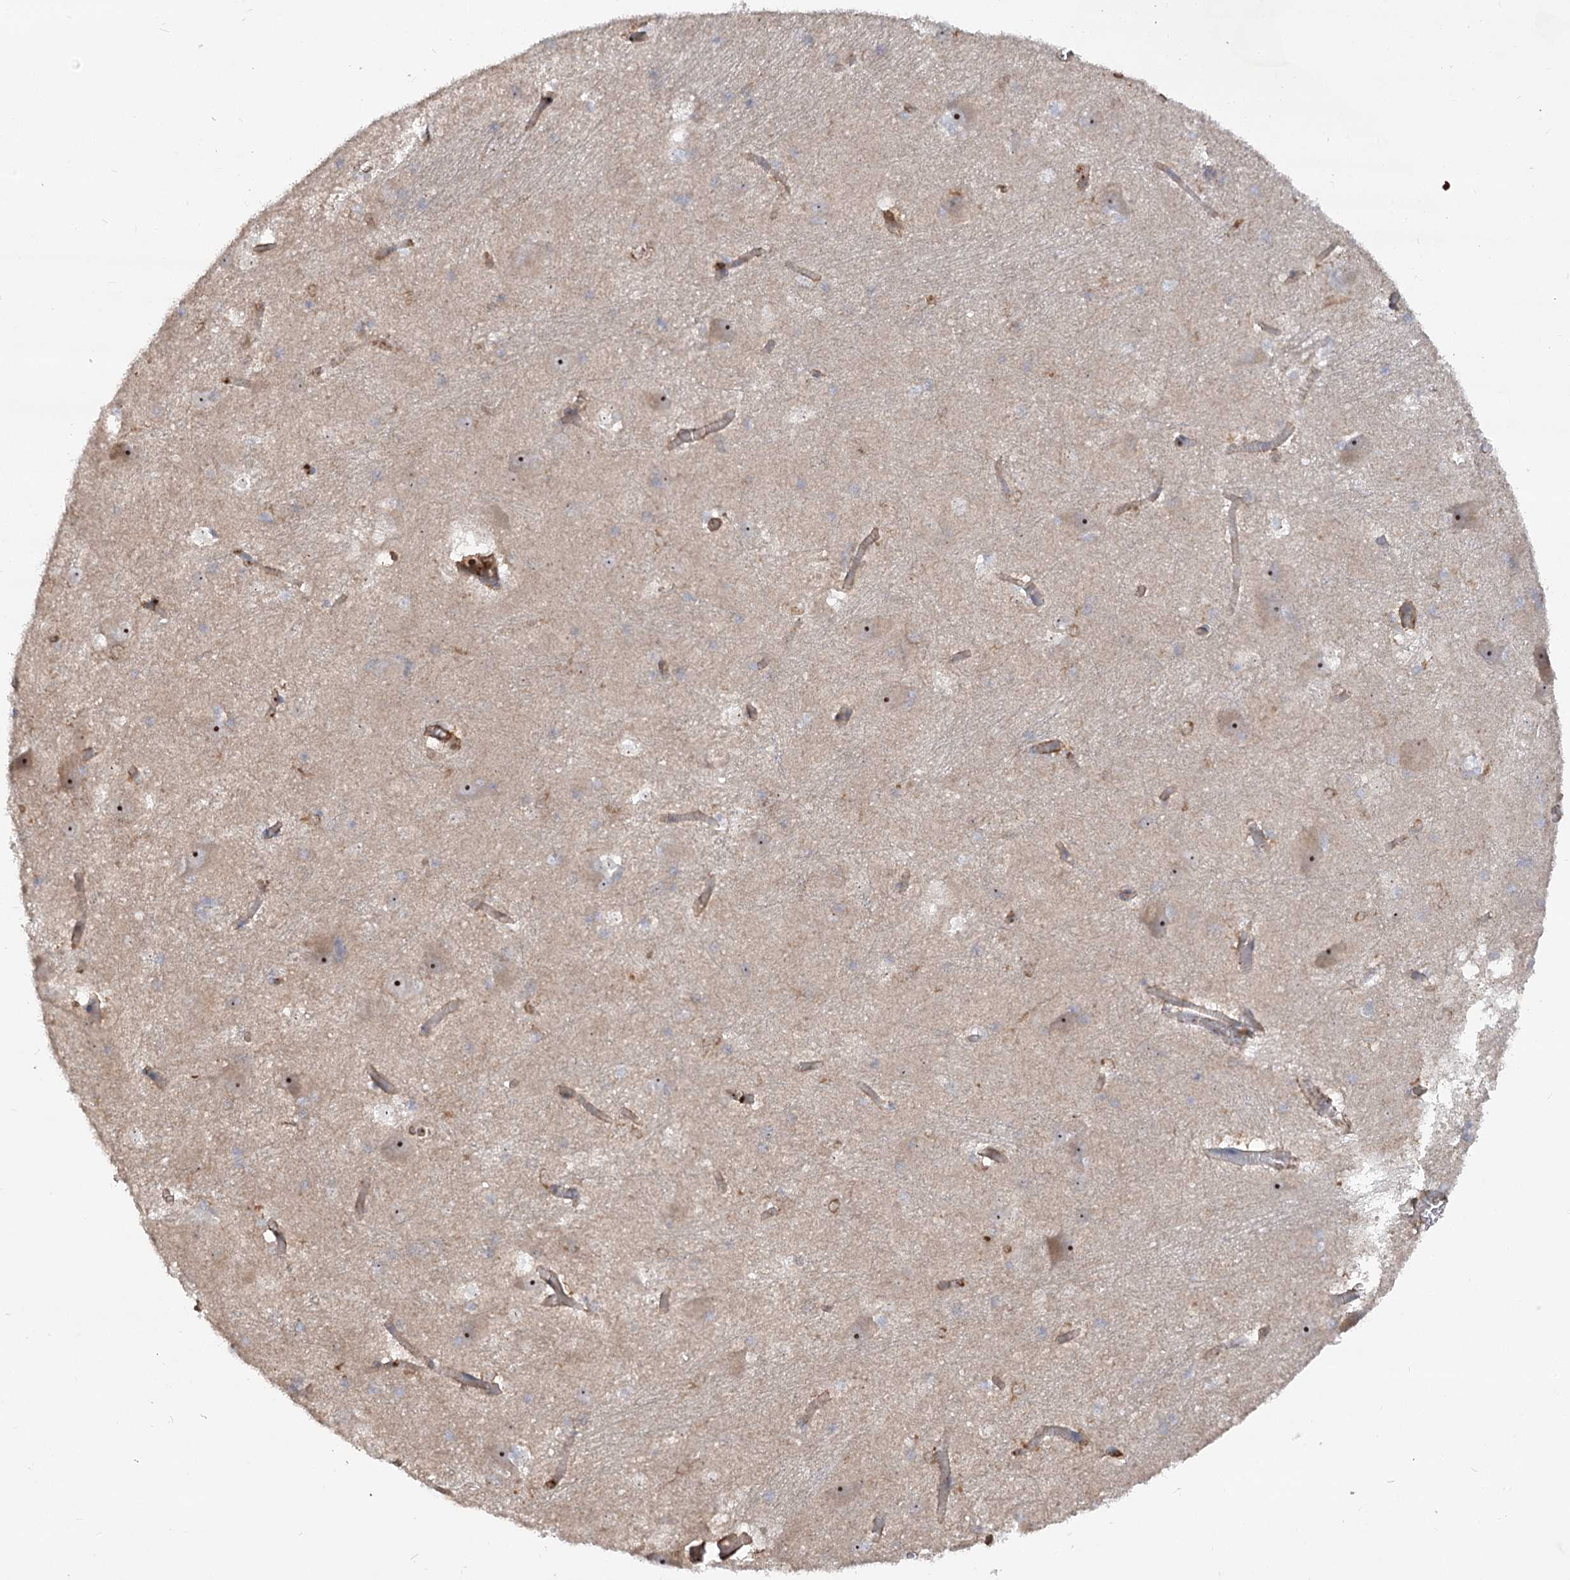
{"staining": {"intensity": "negative", "quantity": "none", "location": "none"}, "tissue": "caudate", "cell_type": "Glial cells", "image_type": "normal", "snomed": [{"axis": "morphology", "description": "Normal tissue, NOS"}, {"axis": "topography", "description": "Lateral ventricle wall"}], "caption": "Glial cells show no significant staining in benign caudate. Brightfield microscopy of immunohistochemistry stained with DAB (3,3'-diaminobenzidine) (brown) and hematoxylin (blue), captured at high magnification.", "gene": "WDR36", "patient": {"sex": "male", "age": 37}}